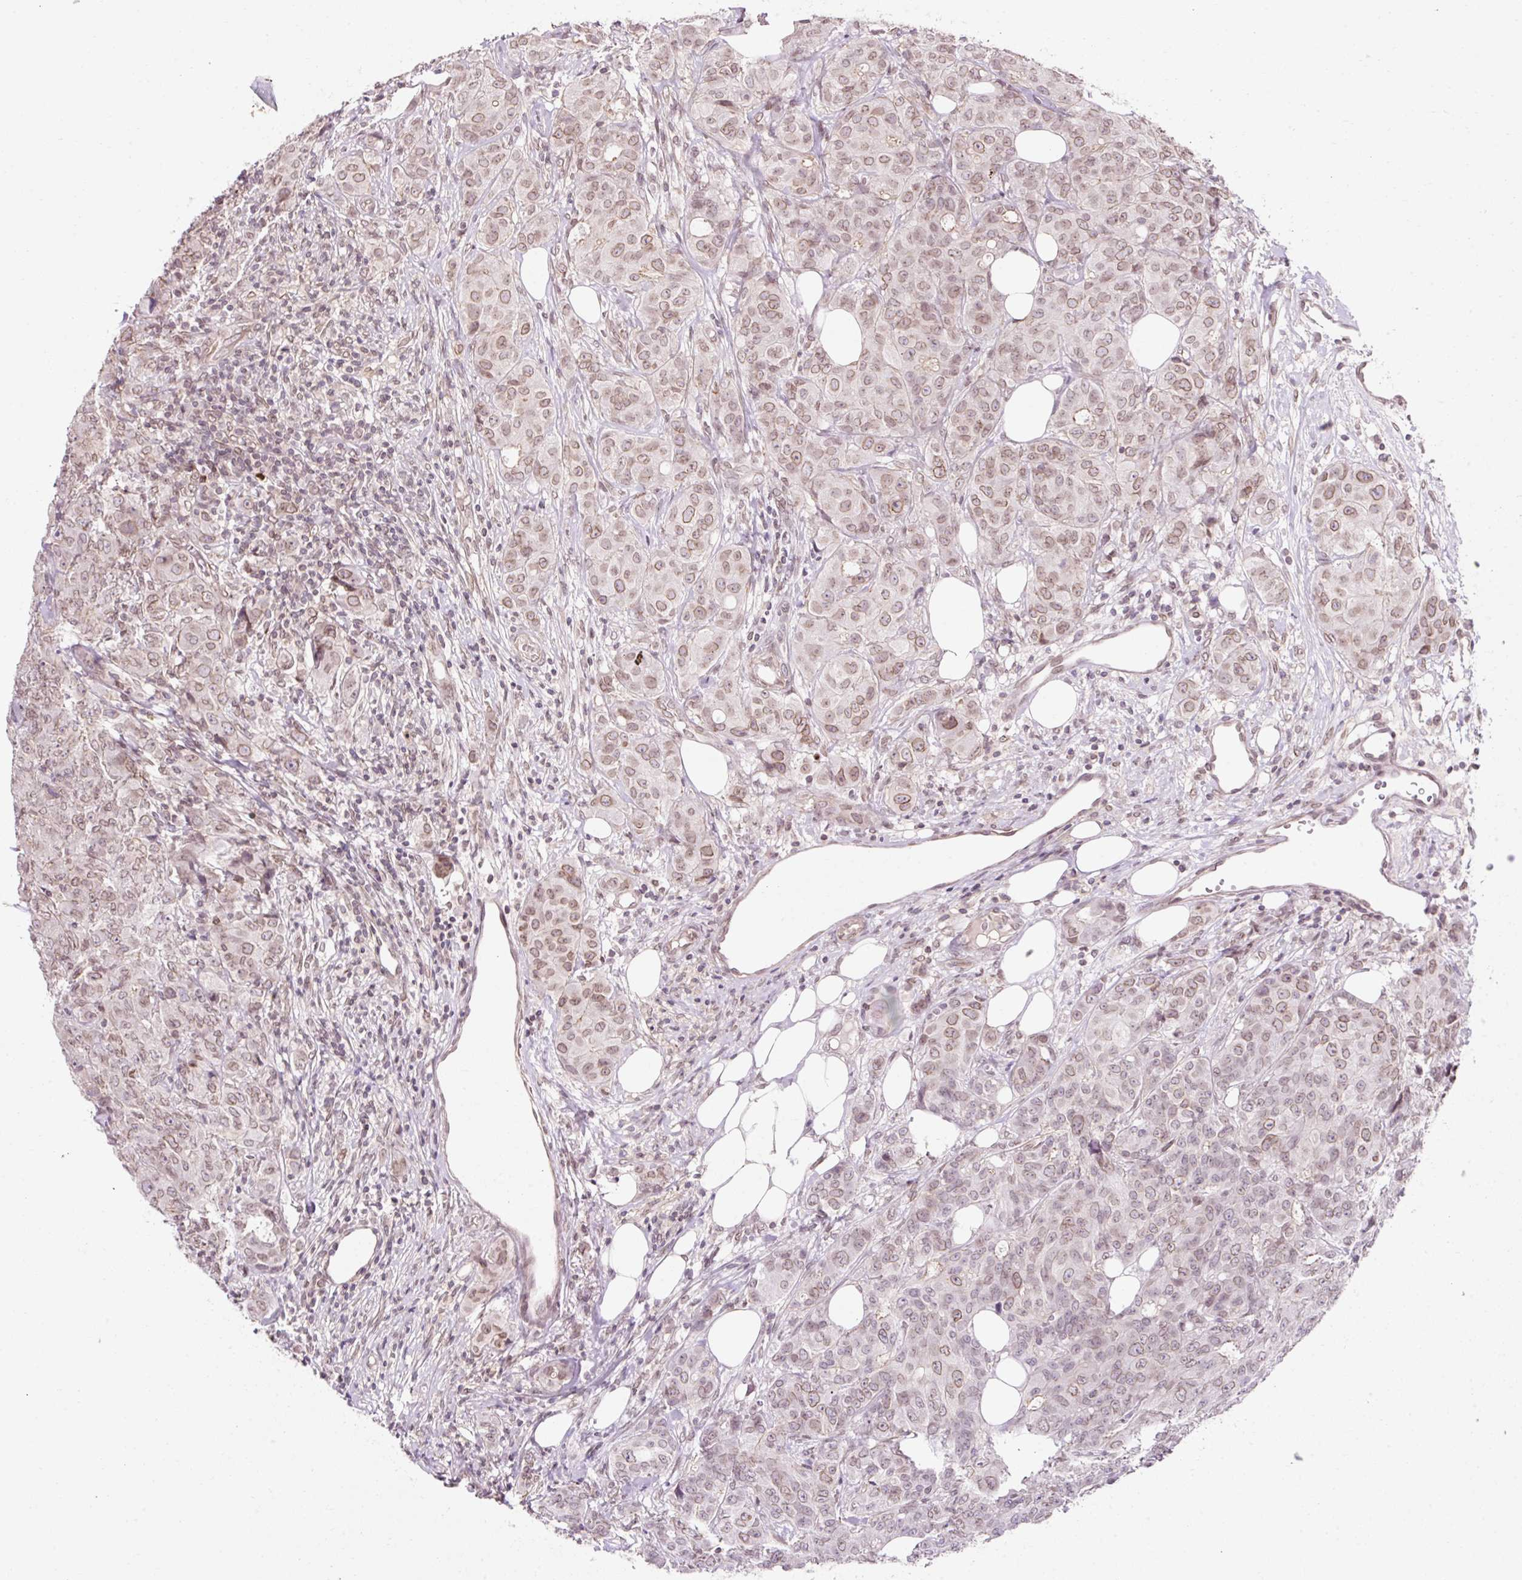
{"staining": {"intensity": "weak", "quantity": ">75%", "location": "cytoplasmic/membranous,nuclear"}, "tissue": "breast cancer", "cell_type": "Tumor cells", "image_type": "cancer", "snomed": [{"axis": "morphology", "description": "Duct carcinoma"}, {"axis": "topography", "description": "Breast"}], "caption": "The photomicrograph demonstrates staining of infiltrating ductal carcinoma (breast), revealing weak cytoplasmic/membranous and nuclear protein positivity (brown color) within tumor cells.", "gene": "ZNF610", "patient": {"sex": "female", "age": 43}}